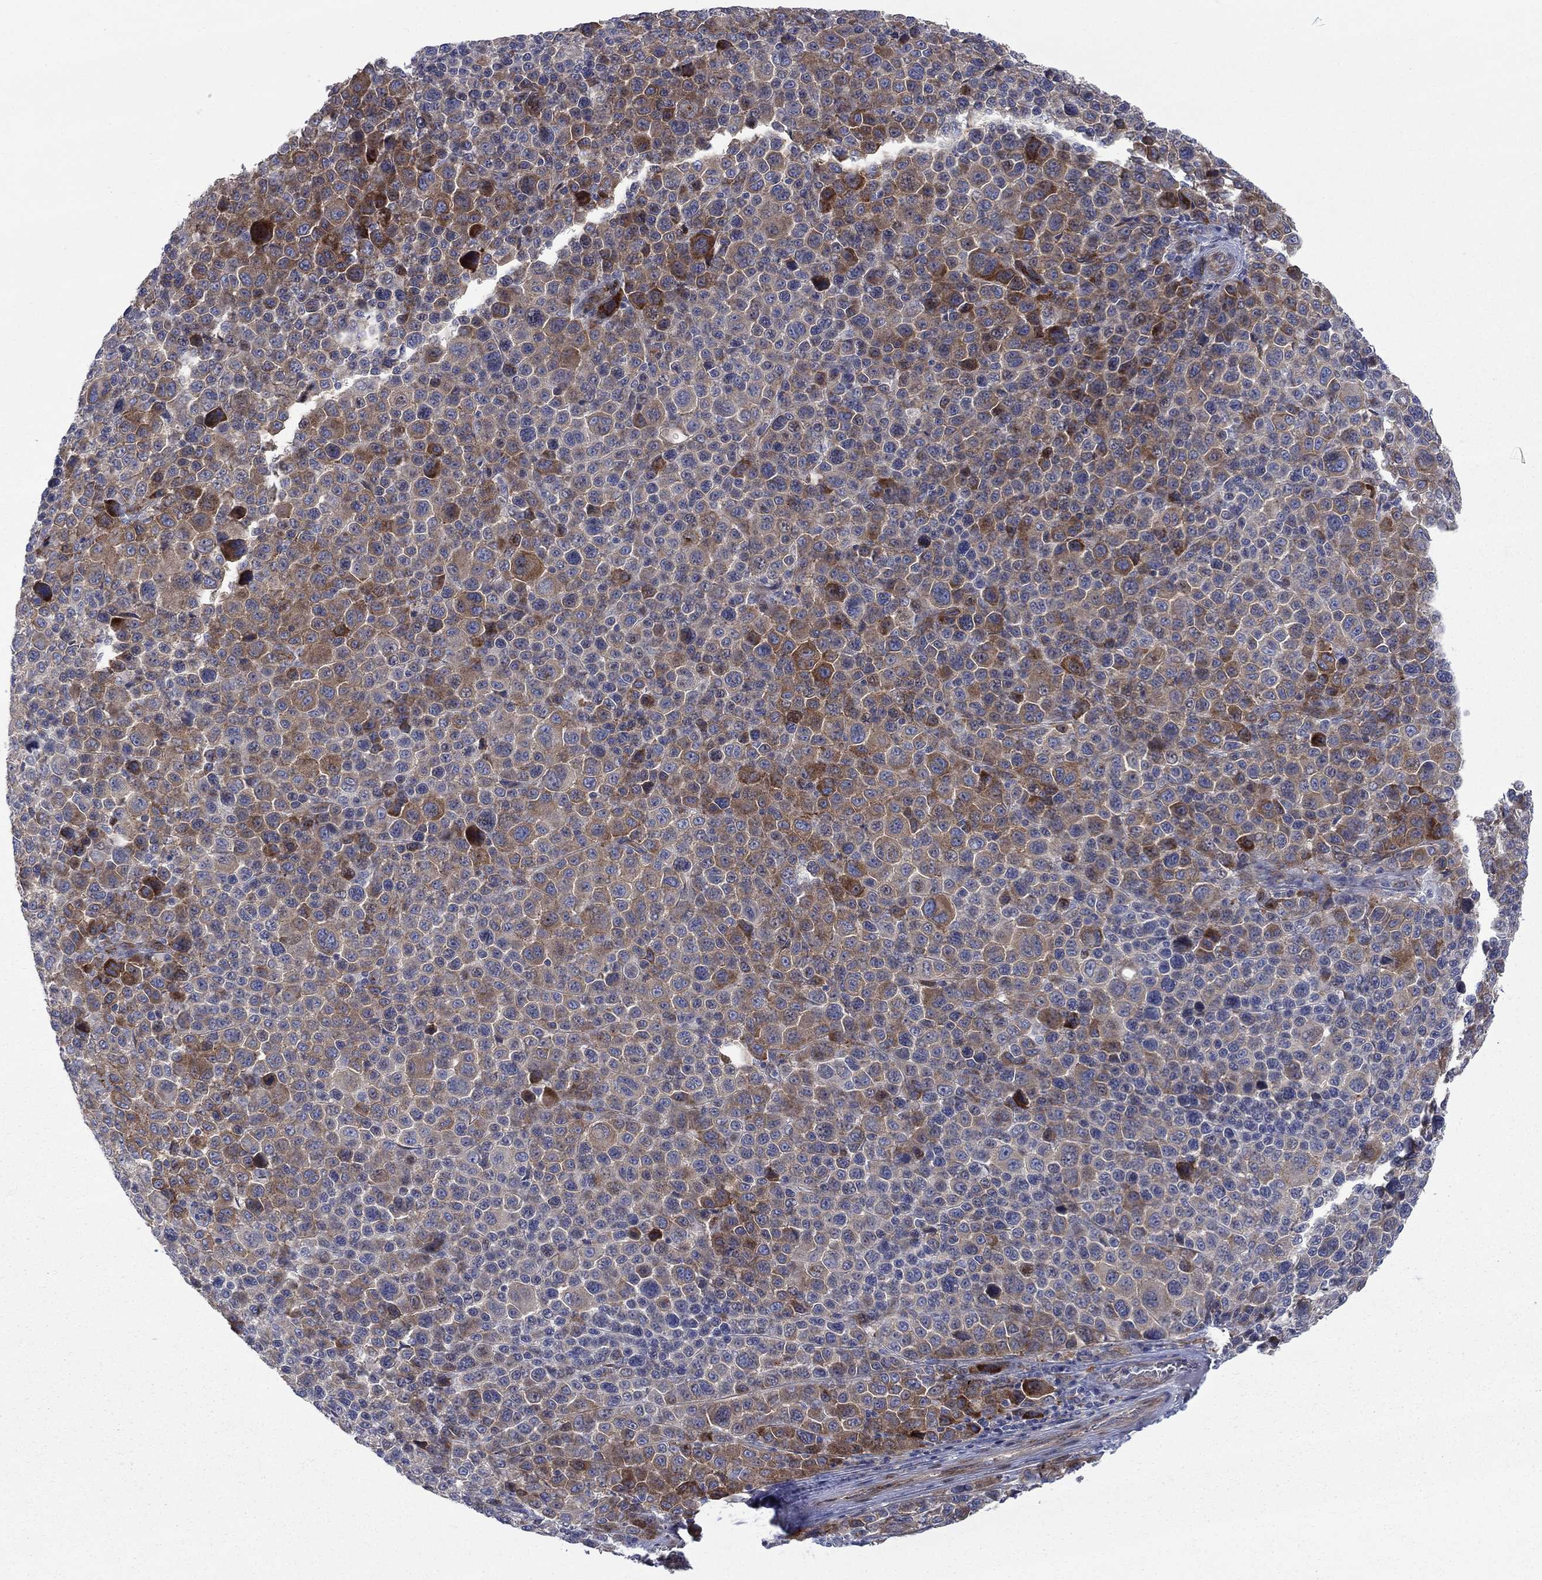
{"staining": {"intensity": "moderate", "quantity": "25%-75%", "location": "cytoplasmic/membranous"}, "tissue": "melanoma", "cell_type": "Tumor cells", "image_type": "cancer", "snomed": [{"axis": "morphology", "description": "Malignant melanoma, NOS"}, {"axis": "topography", "description": "Skin"}], "caption": "Approximately 25%-75% of tumor cells in malignant melanoma display moderate cytoplasmic/membranous protein positivity as visualized by brown immunohistochemical staining.", "gene": "FXR1", "patient": {"sex": "female", "age": 57}}